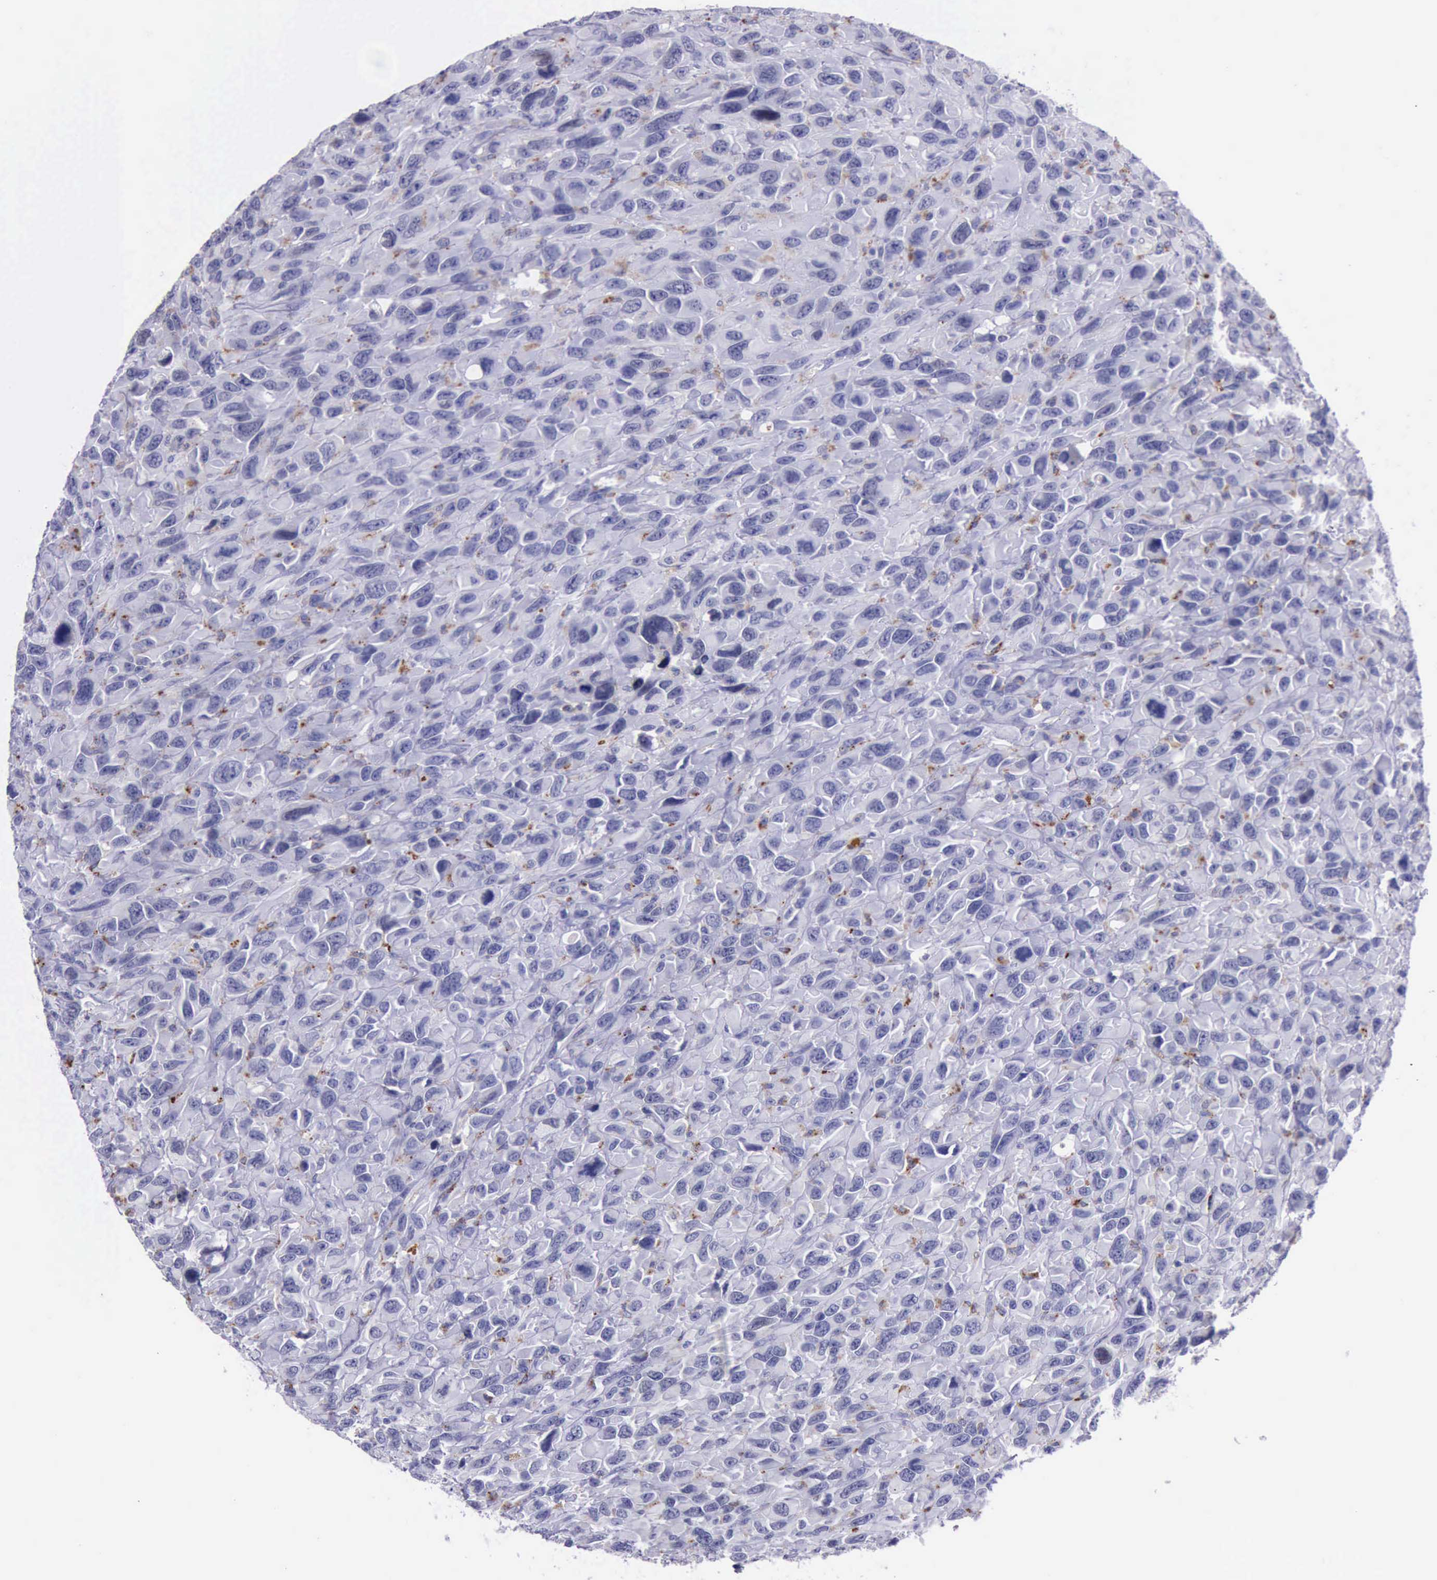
{"staining": {"intensity": "moderate", "quantity": "25%-75%", "location": "cytoplasmic/membranous"}, "tissue": "renal cancer", "cell_type": "Tumor cells", "image_type": "cancer", "snomed": [{"axis": "morphology", "description": "Adenocarcinoma, NOS"}, {"axis": "topography", "description": "Kidney"}], "caption": "The image demonstrates immunohistochemical staining of renal cancer. There is moderate cytoplasmic/membranous positivity is identified in approximately 25%-75% of tumor cells.", "gene": "GLA", "patient": {"sex": "male", "age": 79}}